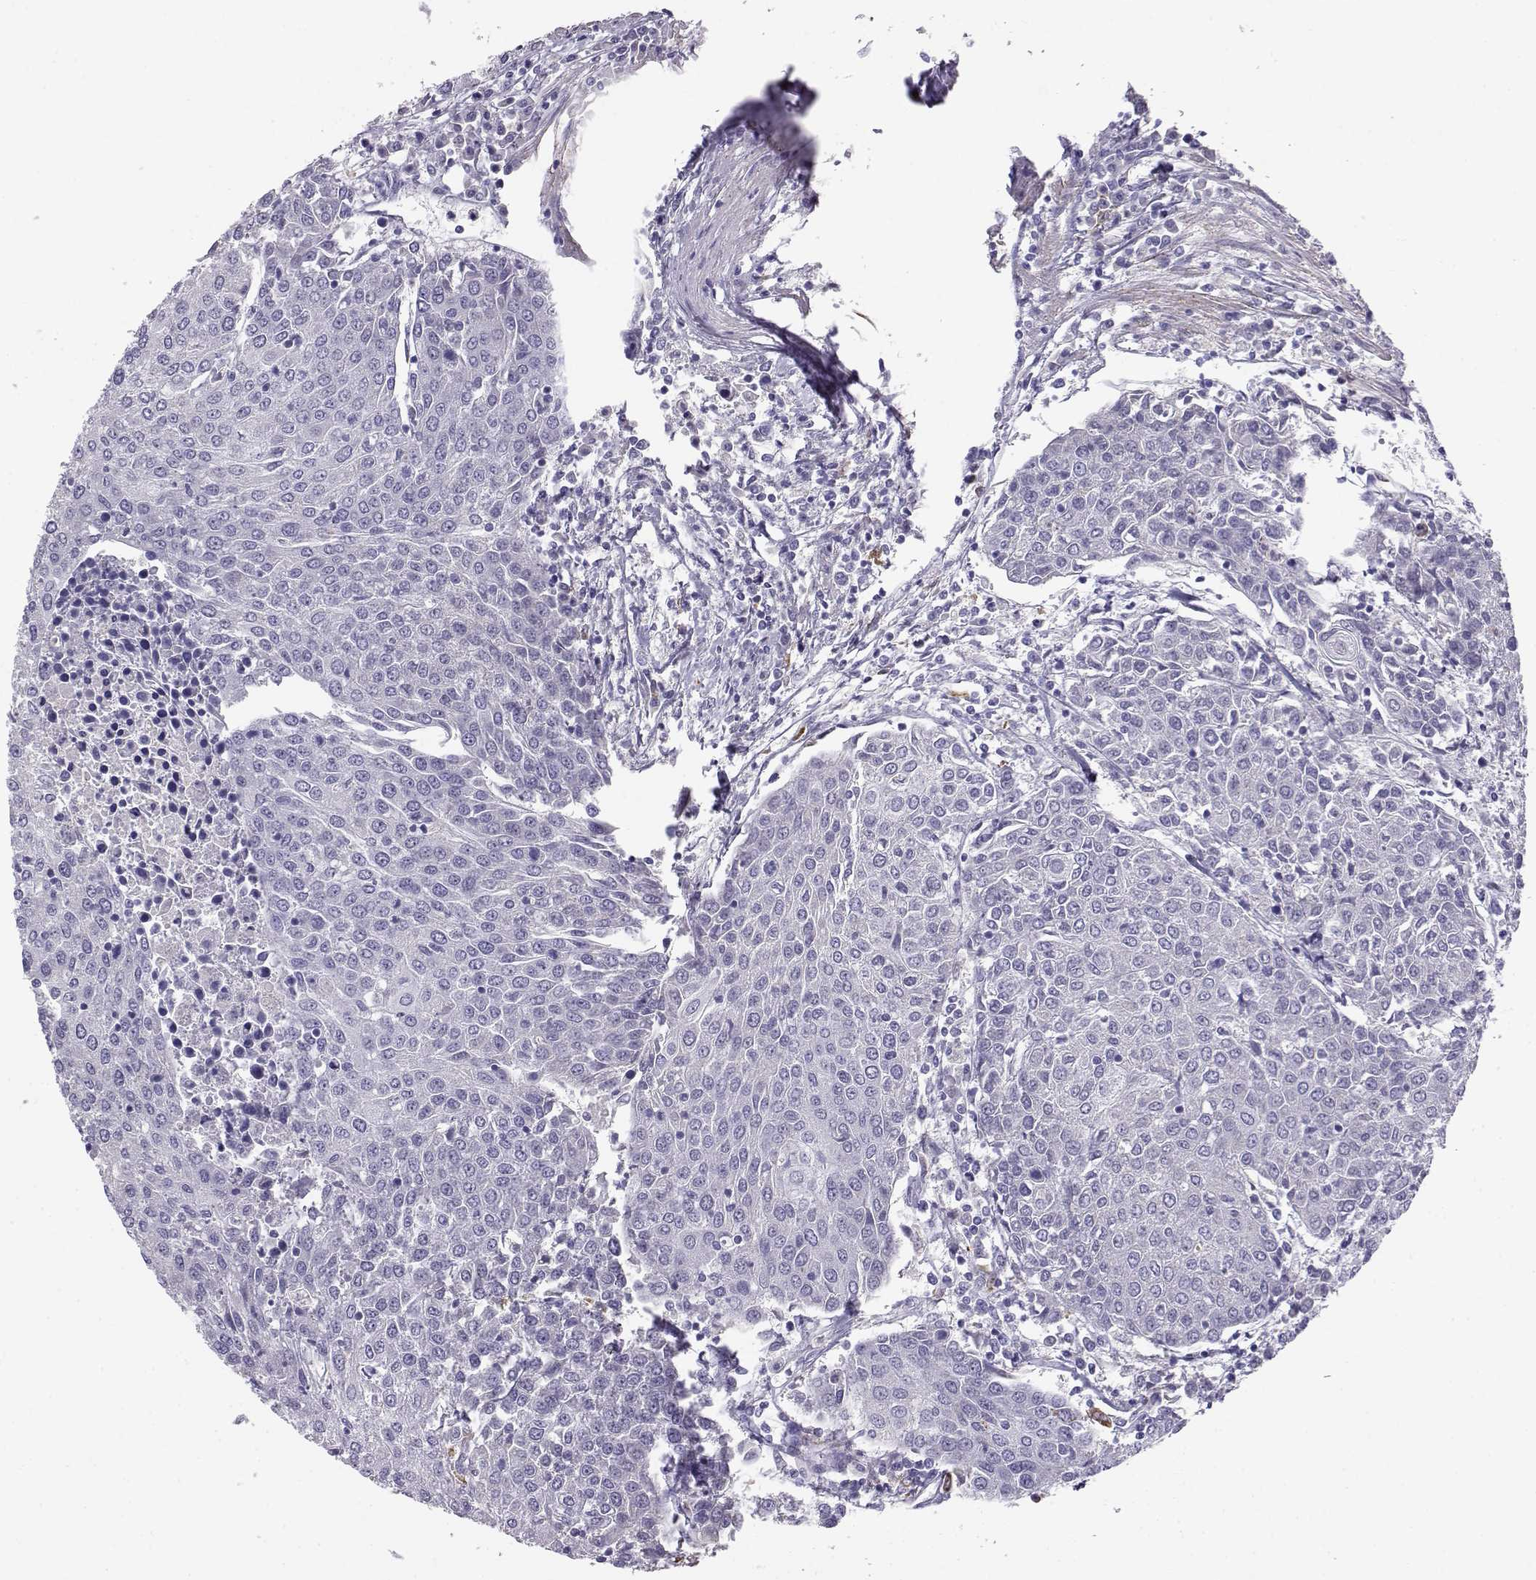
{"staining": {"intensity": "negative", "quantity": "none", "location": "none"}, "tissue": "urothelial cancer", "cell_type": "Tumor cells", "image_type": "cancer", "snomed": [{"axis": "morphology", "description": "Urothelial carcinoma, High grade"}, {"axis": "topography", "description": "Urinary bladder"}], "caption": "This is an immunohistochemistry histopathology image of human urothelial carcinoma (high-grade). There is no staining in tumor cells.", "gene": "ENDOU", "patient": {"sex": "female", "age": 85}}